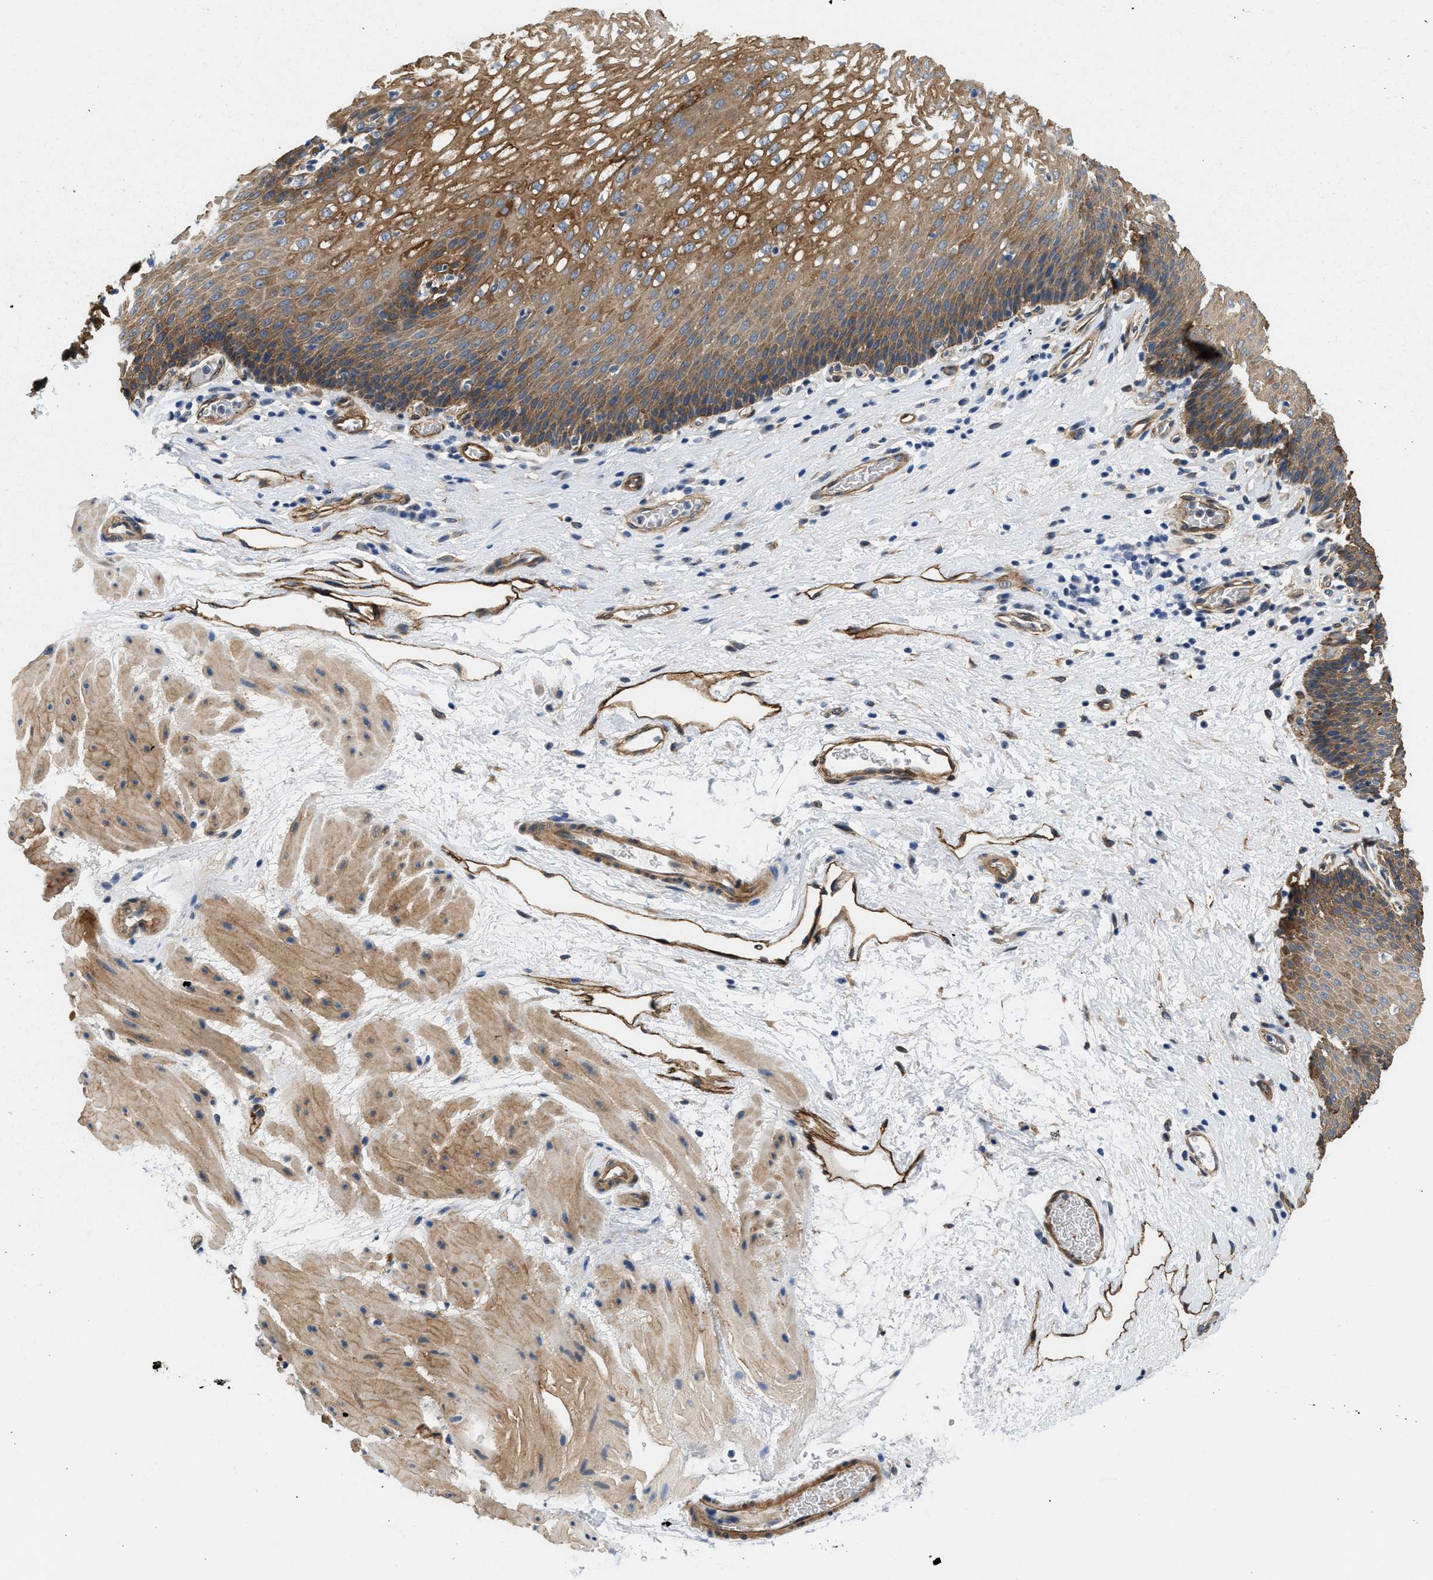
{"staining": {"intensity": "moderate", "quantity": ">75%", "location": "cytoplasmic/membranous"}, "tissue": "esophagus", "cell_type": "Squamous epithelial cells", "image_type": "normal", "snomed": [{"axis": "morphology", "description": "Normal tissue, NOS"}, {"axis": "topography", "description": "Esophagus"}], "caption": "Immunohistochemistry (IHC) histopathology image of normal esophagus: esophagus stained using IHC demonstrates medium levels of moderate protein expression localized specifically in the cytoplasmic/membranous of squamous epithelial cells, appearing as a cytoplasmic/membranous brown color.", "gene": "RAPH1", "patient": {"sex": "male", "age": 48}}